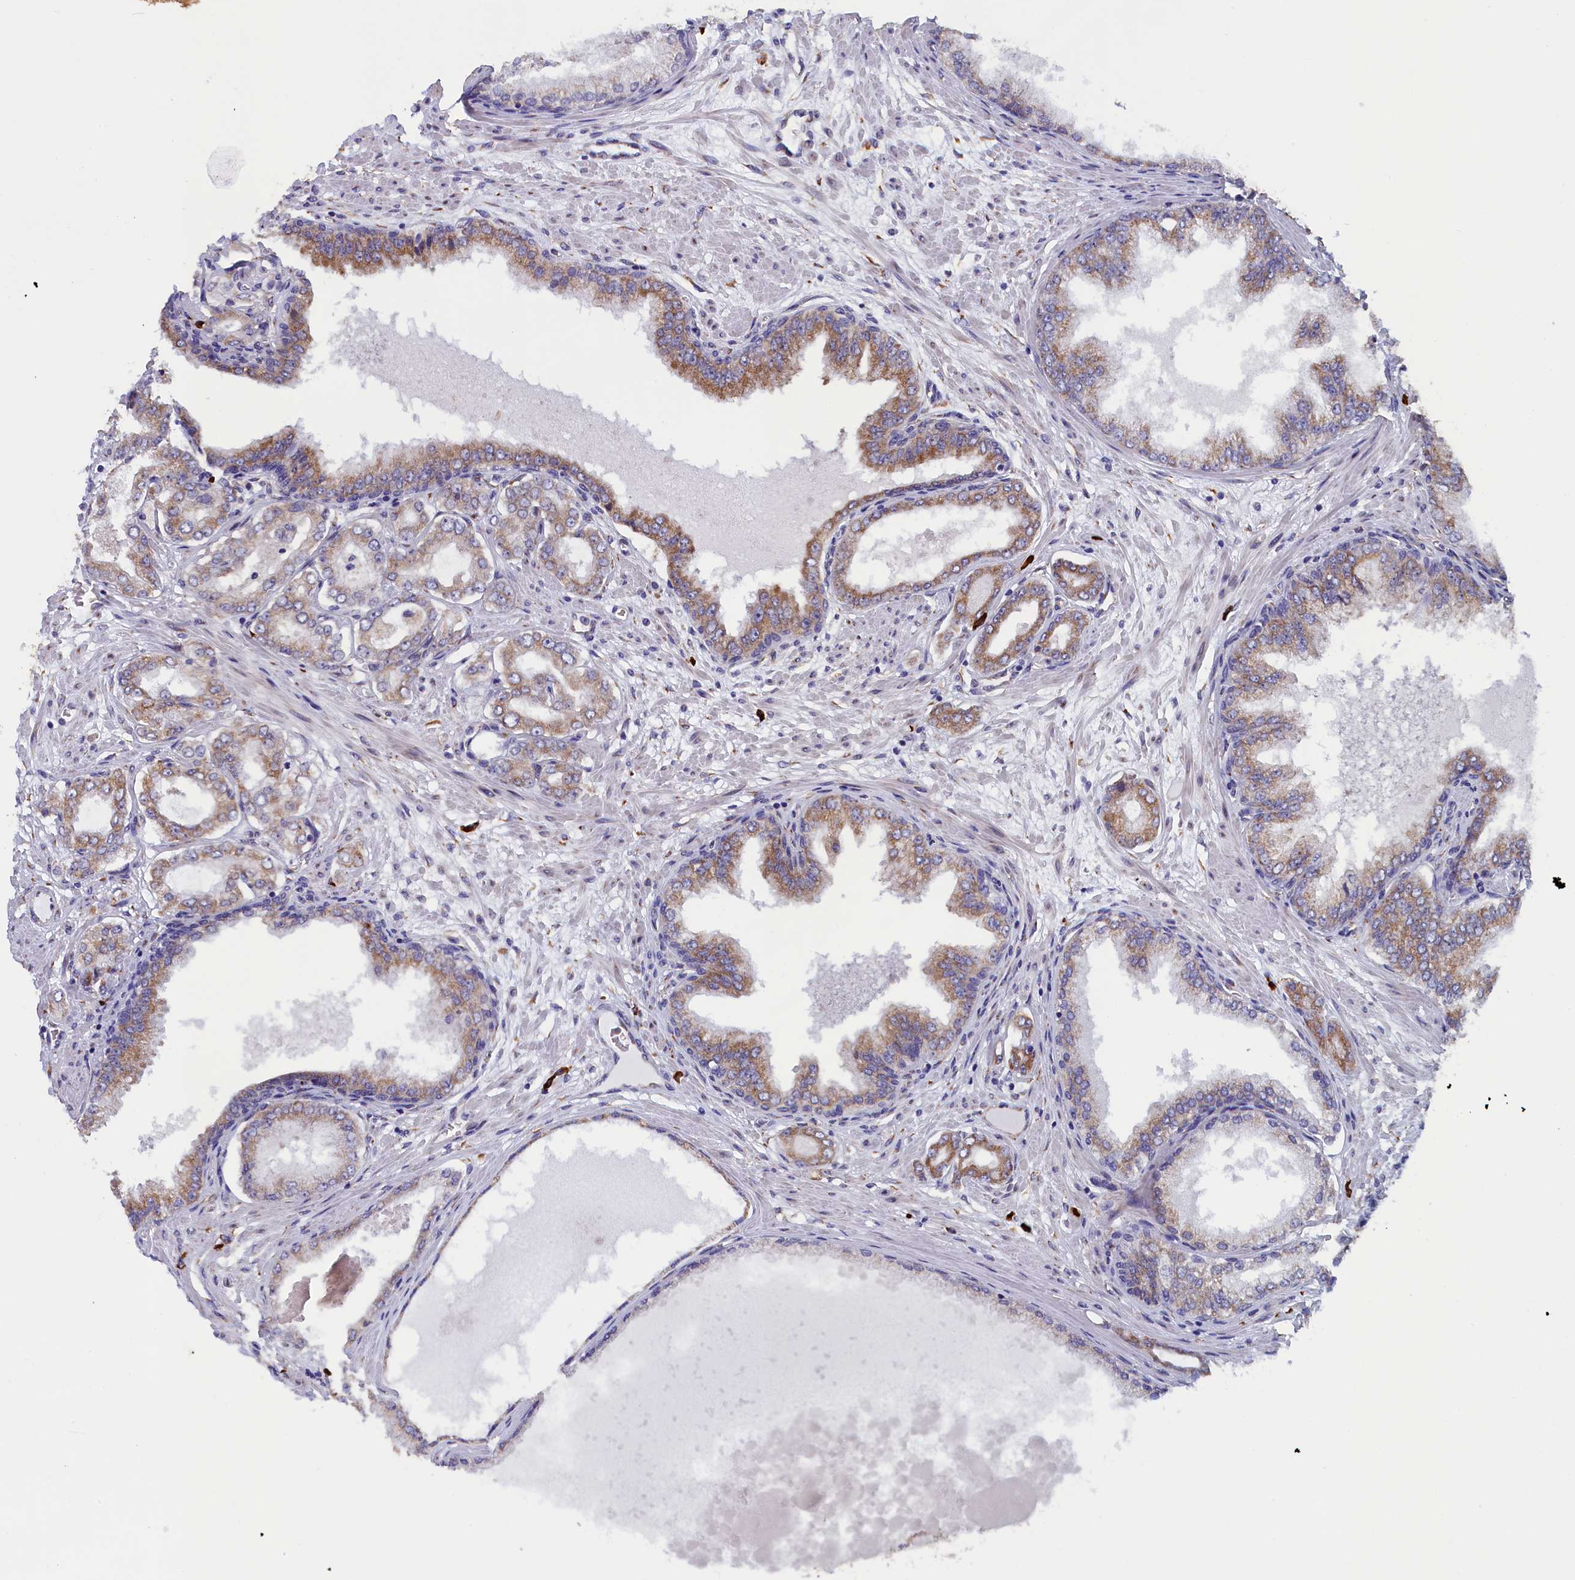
{"staining": {"intensity": "moderate", "quantity": "25%-75%", "location": "cytoplasmic/membranous"}, "tissue": "prostate cancer", "cell_type": "Tumor cells", "image_type": "cancer", "snomed": [{"axis": "morphology", "description": "Adenocarcinoma, Low grade"}, {"axis": "topography", "description": "Prostate"}], "caption": "Protein expression by immunohistochemistry displays moderate cytoplasmic/membranous positivity in approximately 25%-75% of tumor cells in prostate low-grade adenocarcinoma.", "gene": "CCDC68", "patient": {"sex": "male", "age": 63}}